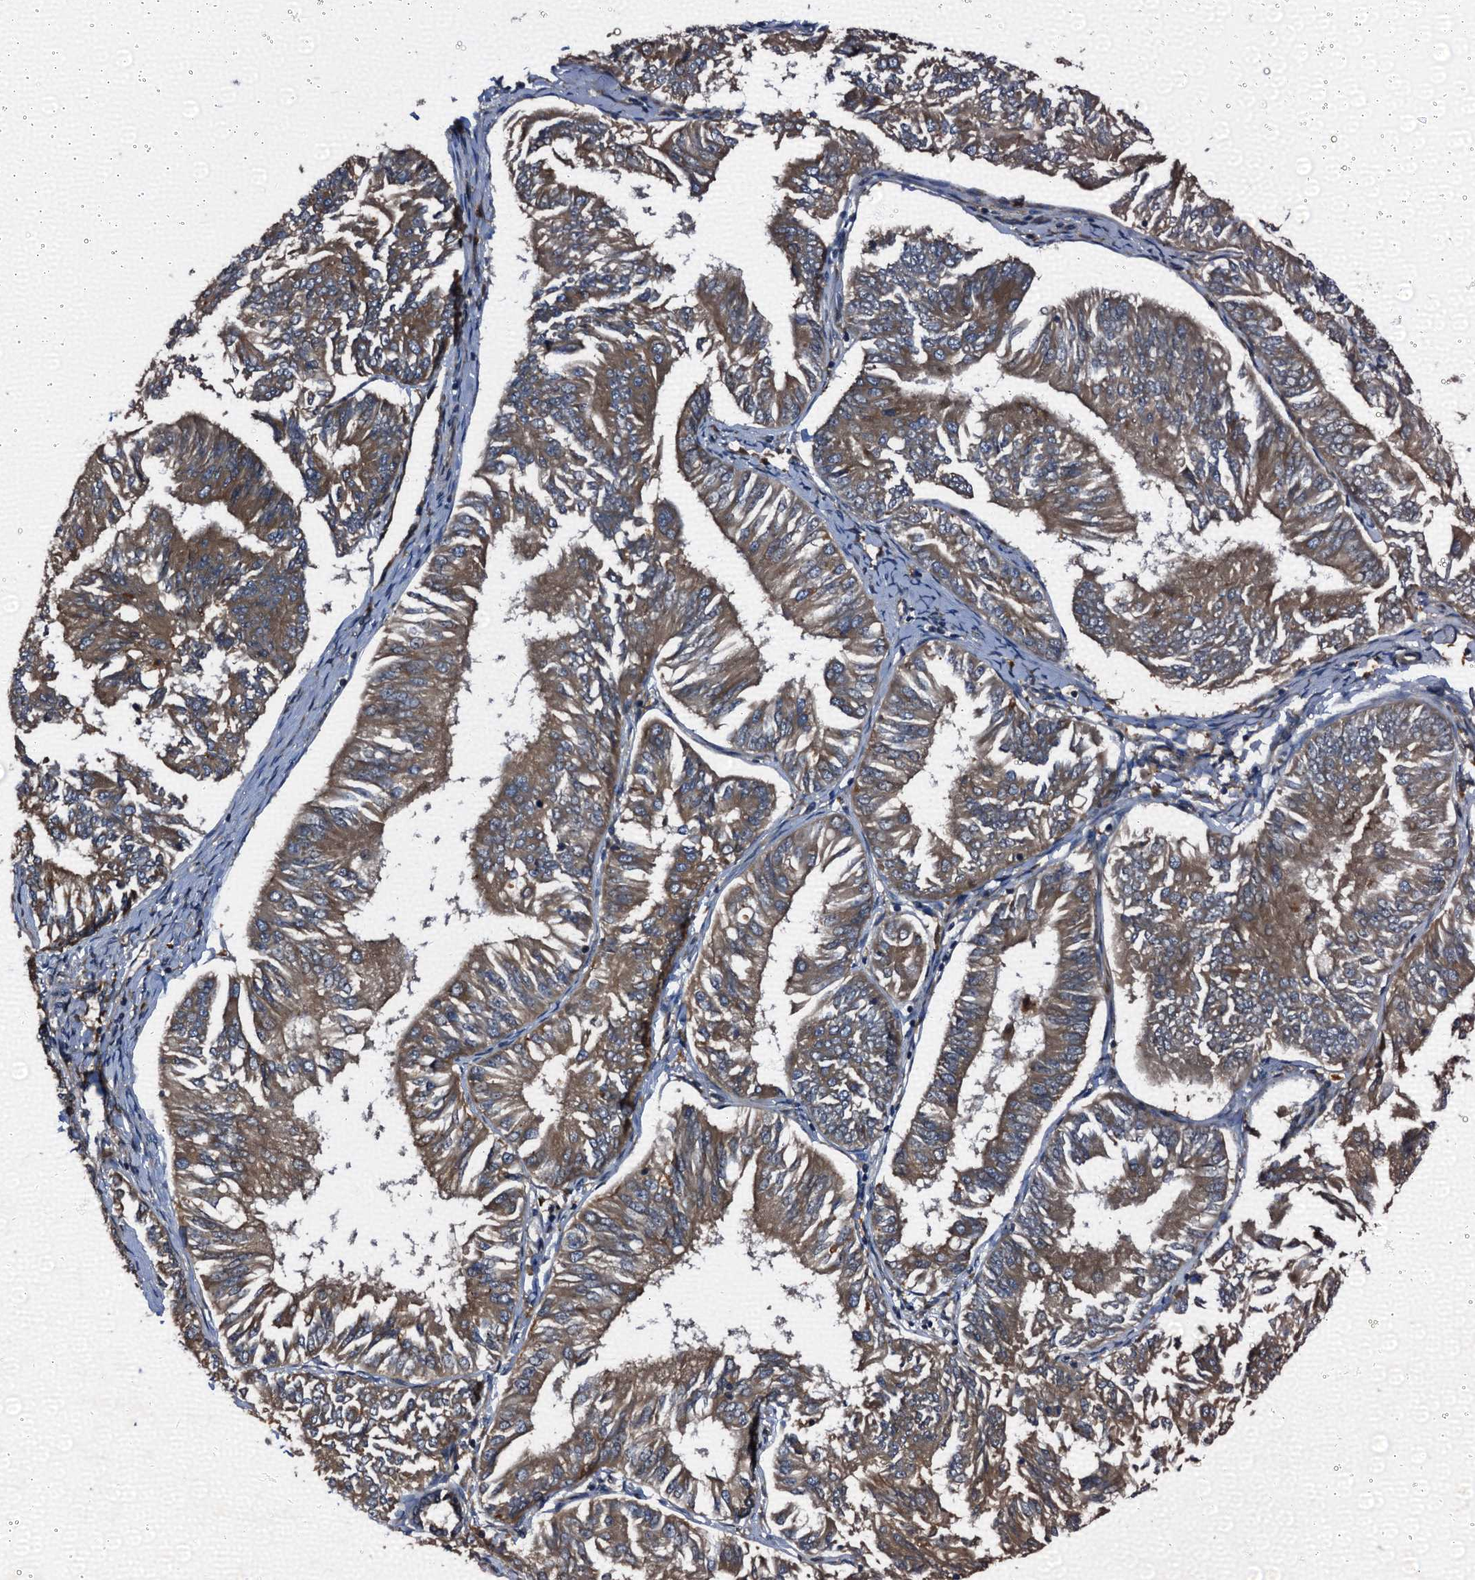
{"staining": {"intensity": "moderate", "quantity": ">75%", "location": "cytoplasmic/membranous"}, "tissue": "endometrial cancer", "cell_type": "Tumor cells", "image_type": "cancer", "snomed": [{"axis": "morphology", "description": "Adenocarcinoma, NOS"}, {"axis": "topography", "description": "Endometrium"}], "caption": "The histopathology image displays staining of endometrial cancer (adenocarcinoma), revealing moderate cytoplasmic/membranous protein expression (brown color) within tumor cells. The protein of interest is stained brown, and the nuclei are stained in blue (DAB (3,3'-diaminobenzidine) IHC with brightfield microscopy, high magnification).", "gene": "PEX5", "patient": {"sex": "female", "age": 58}}